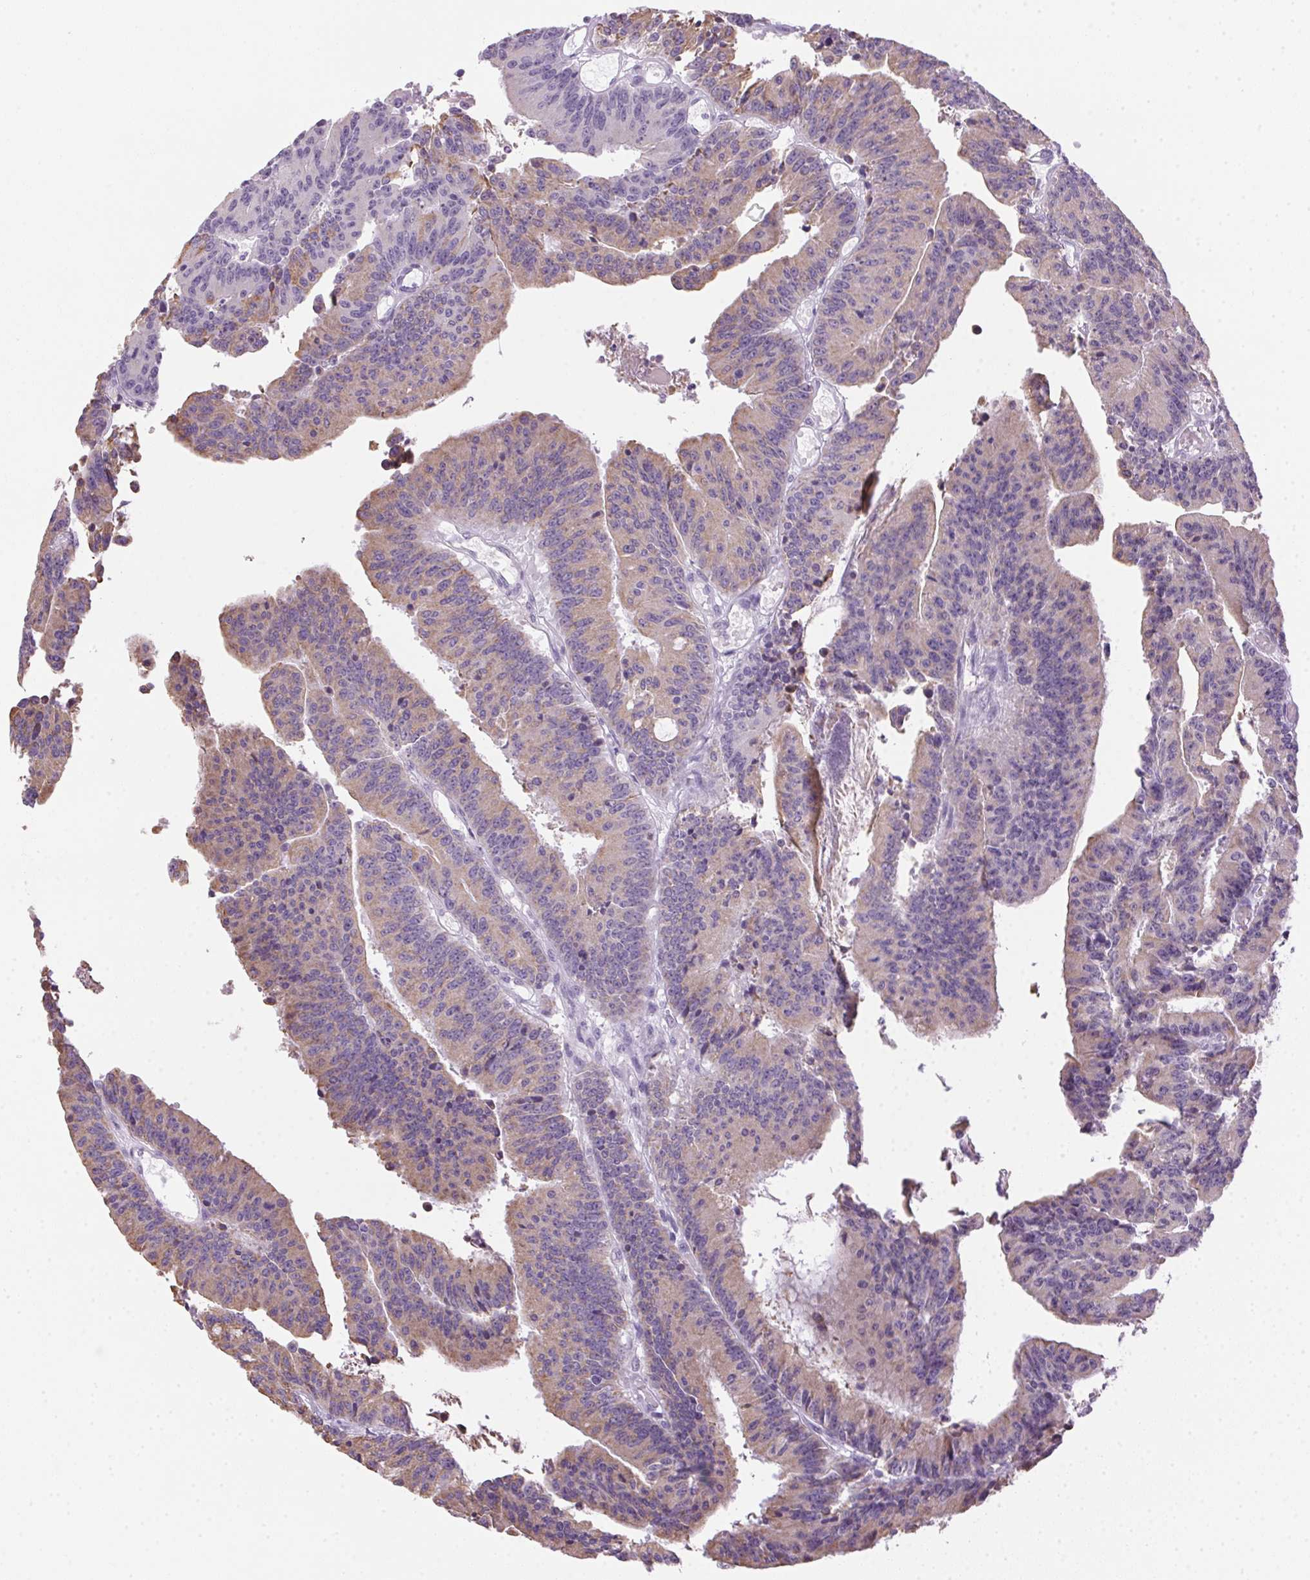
{"staining": {"intensity": "weak", "quantity": "25%-75%", "location": "cytoplasmic/membranous"}, "tissue": "colorectal cancer", "cell_type": "Tumor cells", "image_type": "cancer", "snomed": [{"axis": "morphology", "description": "Adenocarcinoma, NOS"}, {"axis": "topography", "description": "Colon"}], "caption": "Protein staining of colorectal adenocarcinoma tissue shows weak cytoplasmic/membranous positivity in approximately 25%-75% of tumor cells.", "gene": "POPDC2", "patient": {"sex": "female", "age": 78}}